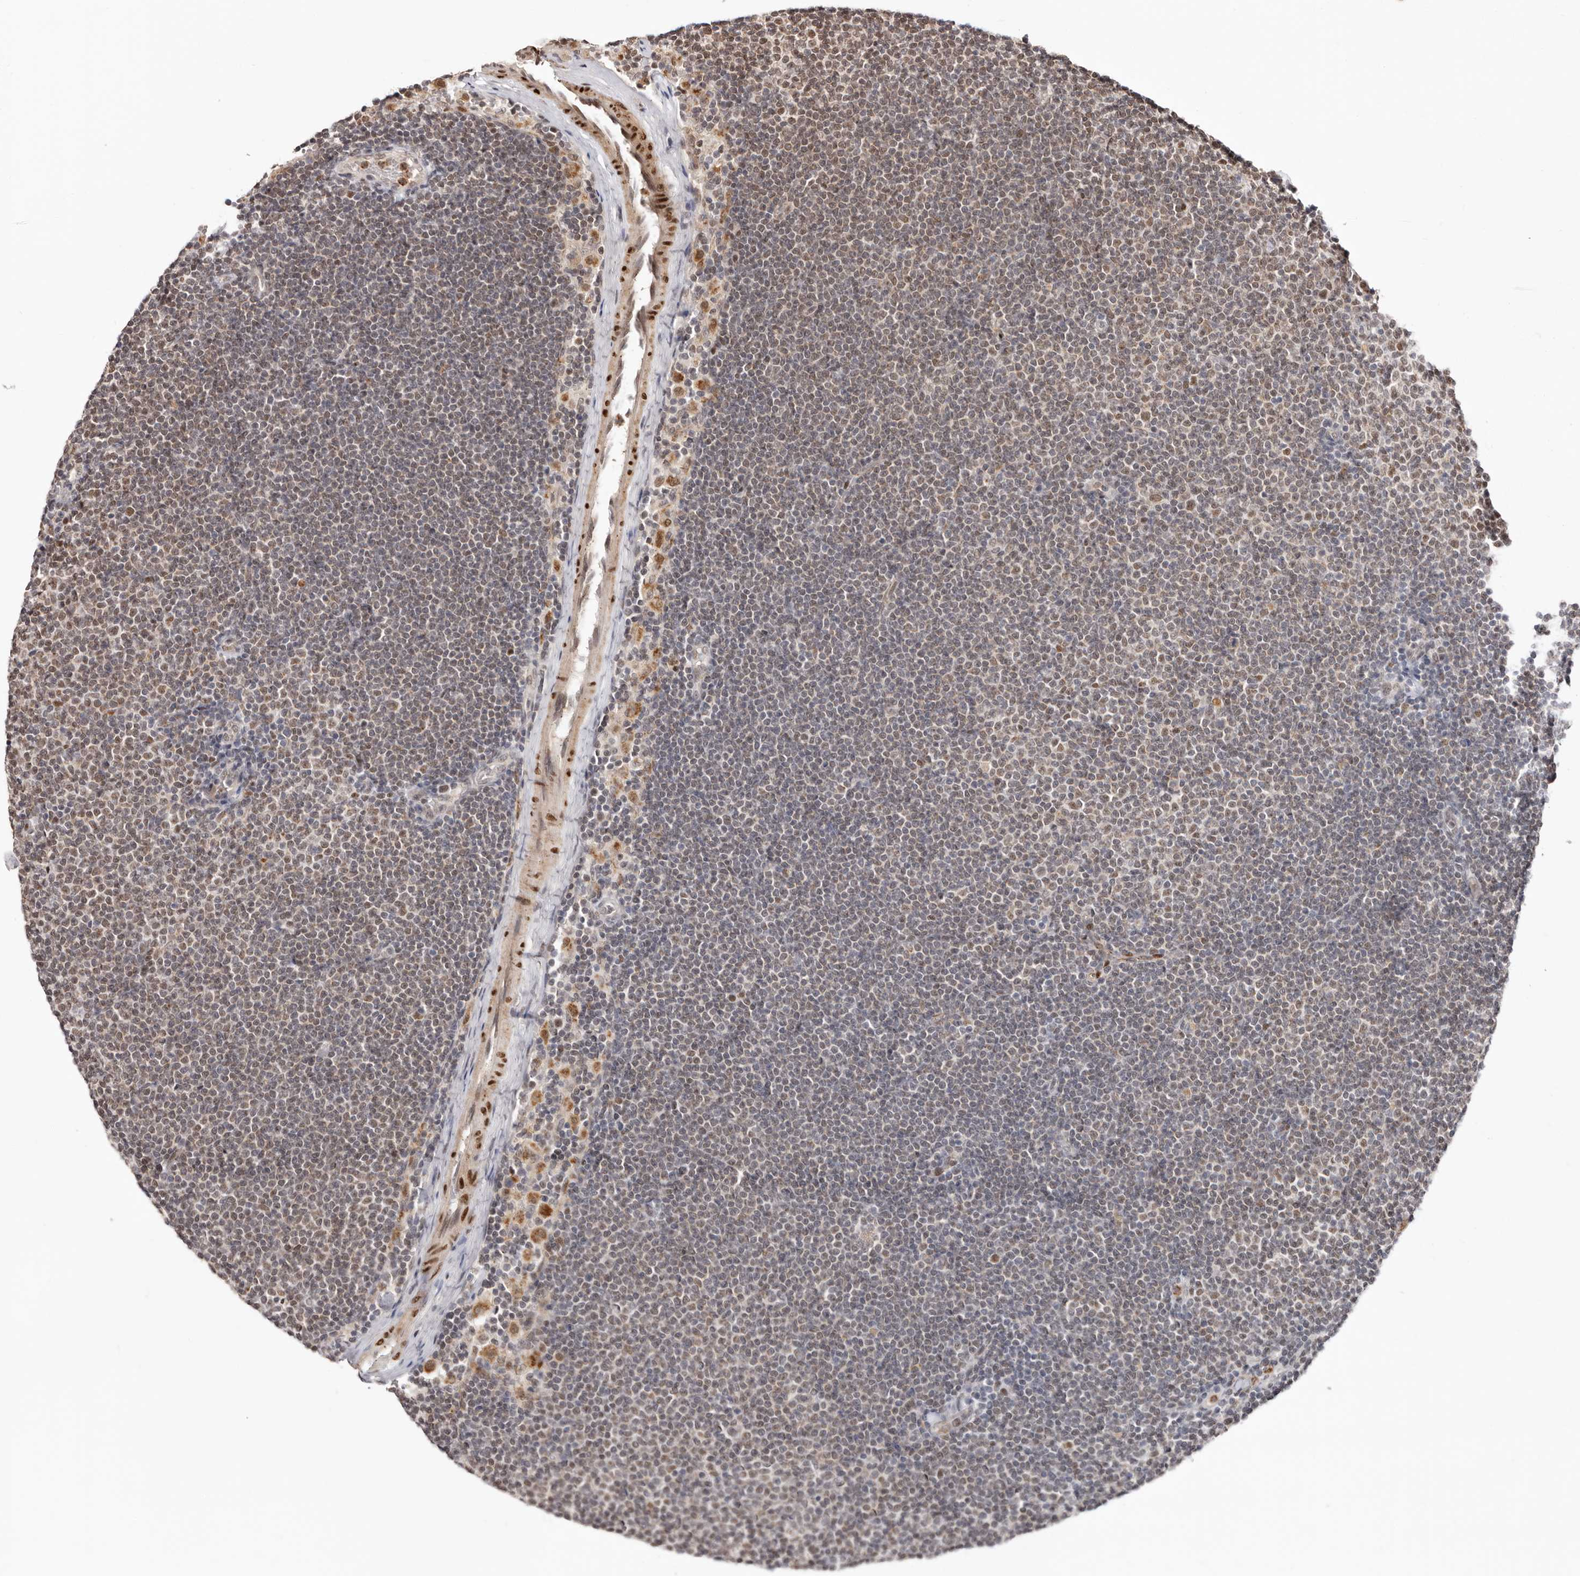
{"staining": {"intensity": "weak", "quantity": "25%-75%", "location": "nuclear"}, "tissue": "lymphoma", "cell_type": "Tumor cells", "image_type": "cancer", "snomed": [{"axis": "morphology", "description": "Malignant lymphoma, non-Hodgkin's type, Low grade"}, {"axis": "topography", "description": "Lymph node"}], "caption": "Immunohistochemical staining of low-grade malignant lymphoma, non-Hodgkin's type reveals low levels of weak nuclear protein positivity in about 25%-75% of tumor cells.", "gene": "SMAD7", "patient": {"sex": "female", "age": 53}}